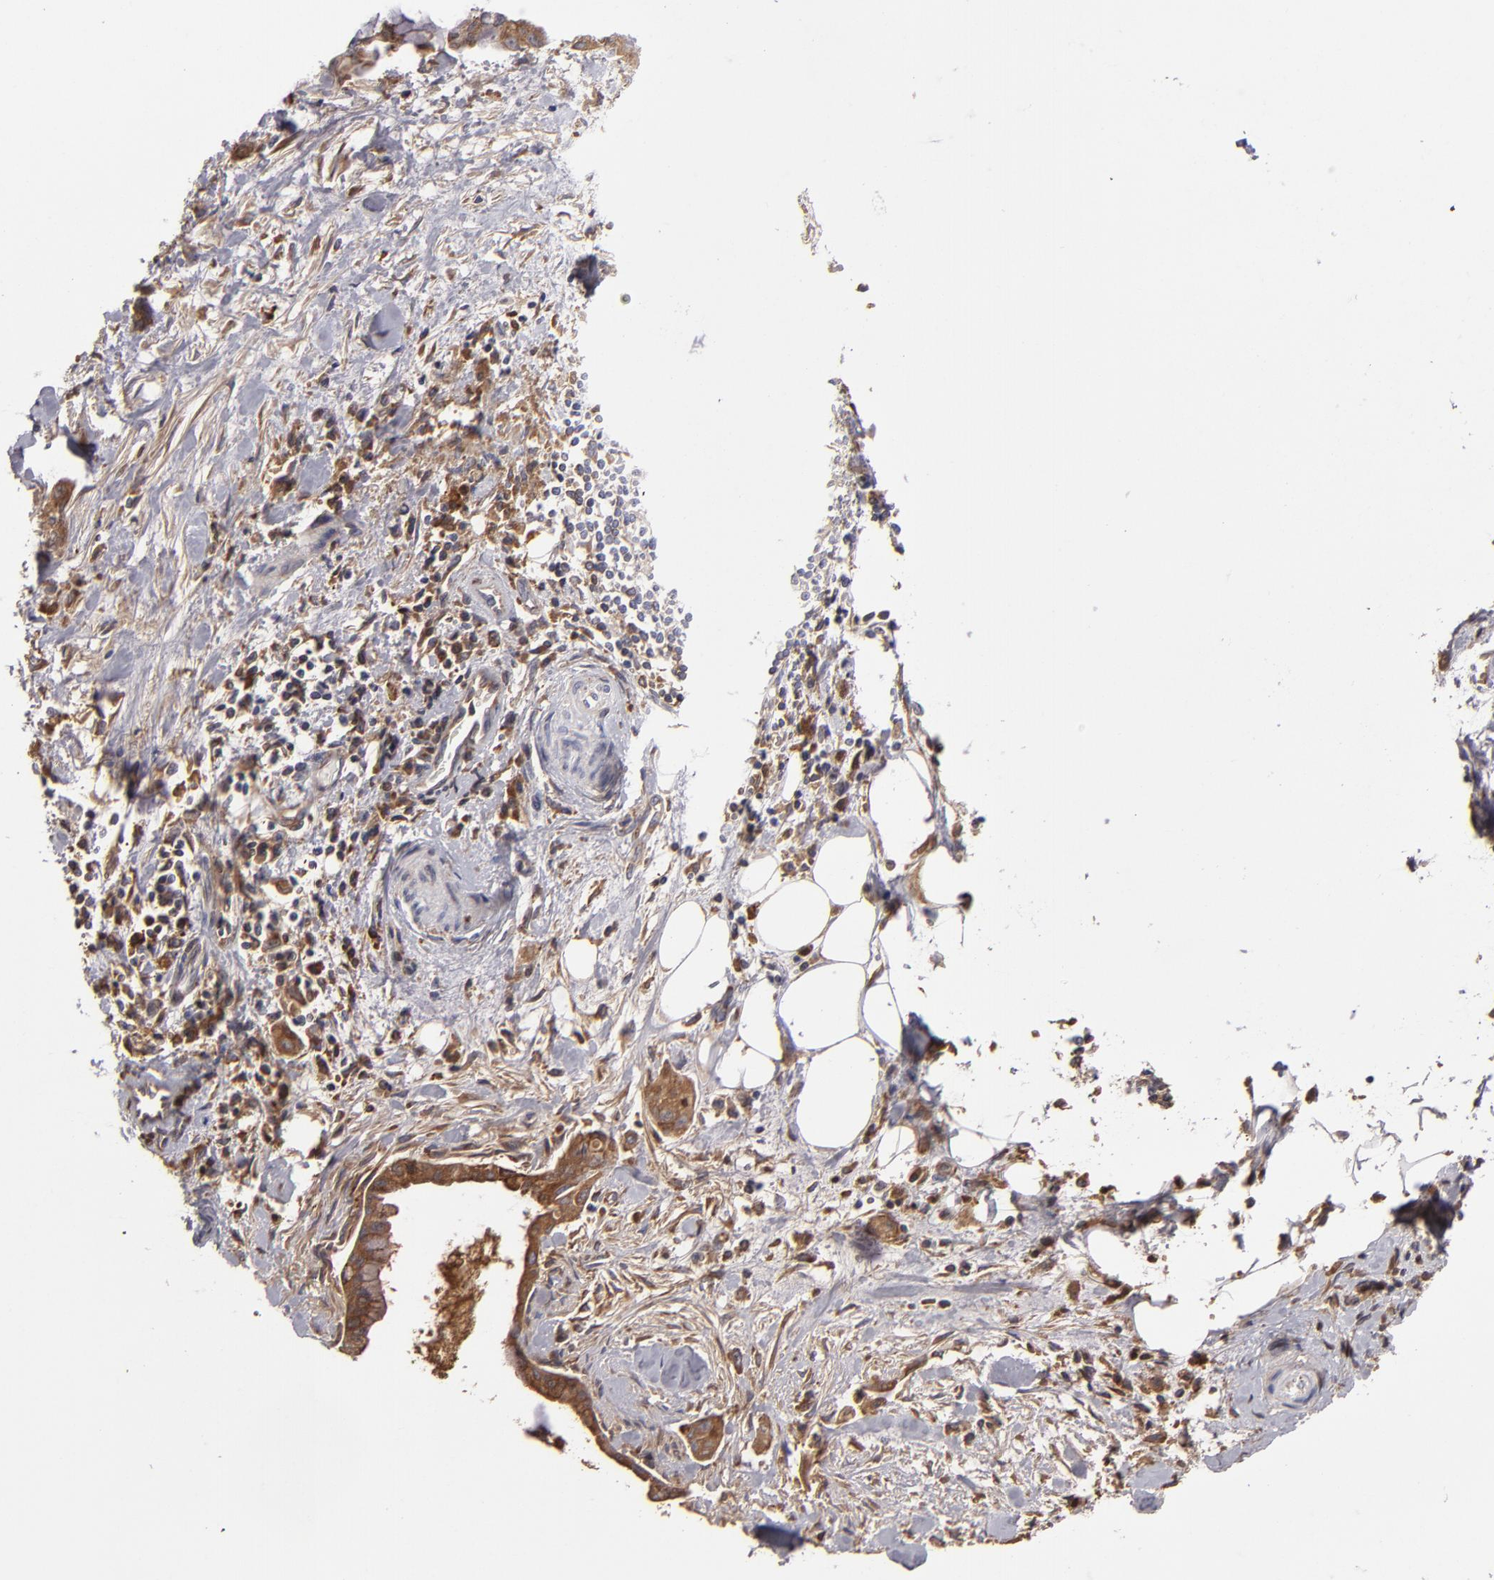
{"staining": {"intensity": "moderate", "quantity": ">75%", "location": "cytoplasmic/membranous"}, "tissue": "pancreatic cancer", "cell_type": "Tumor cells", "image_type": "cancer", "snomed": [{"axis": "morphology", "description": "Adenocarcinoma, NOS"}, {"axis": "topography", "description": "Pancreas"}], "caption": "This micrograph shows IHC staining of pancreatic cancer (adenocarcinoma), with medium moderate cytoplasmic/membranous positivity in about >75% of tumor cells.", "gene": "CFB", "patient": {"sex": "male", "age": 59}}